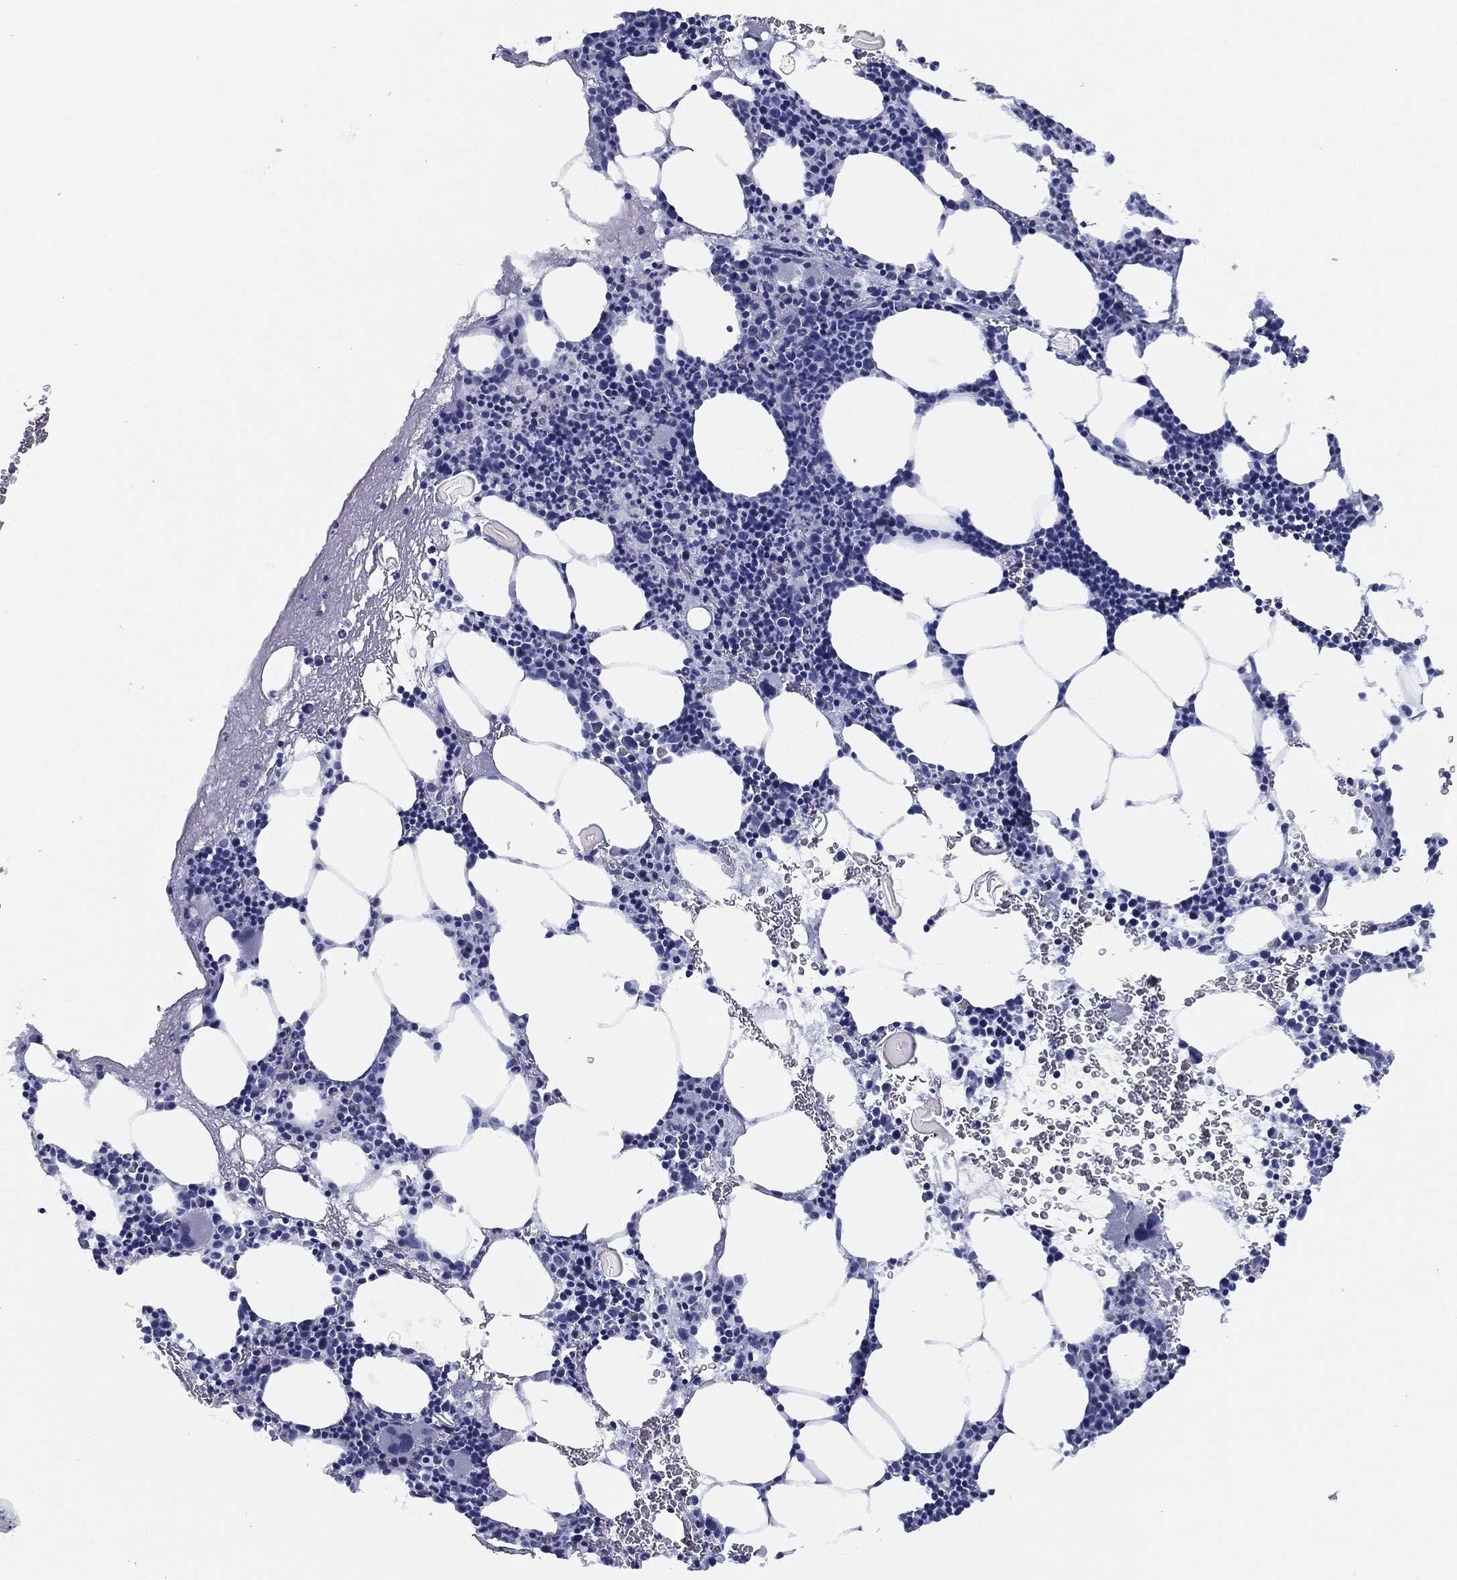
{"staining": {"intensity": "negative", "quantity": "none", "location": "none"}, "tissue": "bone marrow", "cell_type": "Hematopoietic cells", "image_type": "normal", "snomed": [{"axis": "morphology", "description": "Normal tissue, NOS"}, {"axis": "topography", "description": "Bone marrow"}], "caption": "Immunohistochemistry (IHC) micrograph of normal bone marrow: human bone marrow stained with DAB (3,3'-diaminobenzidine) exhibits no significant protein expression in hematopoietic cells.", "gene": "TMEM252", "patient": {"sex": "female", "age": 79}}